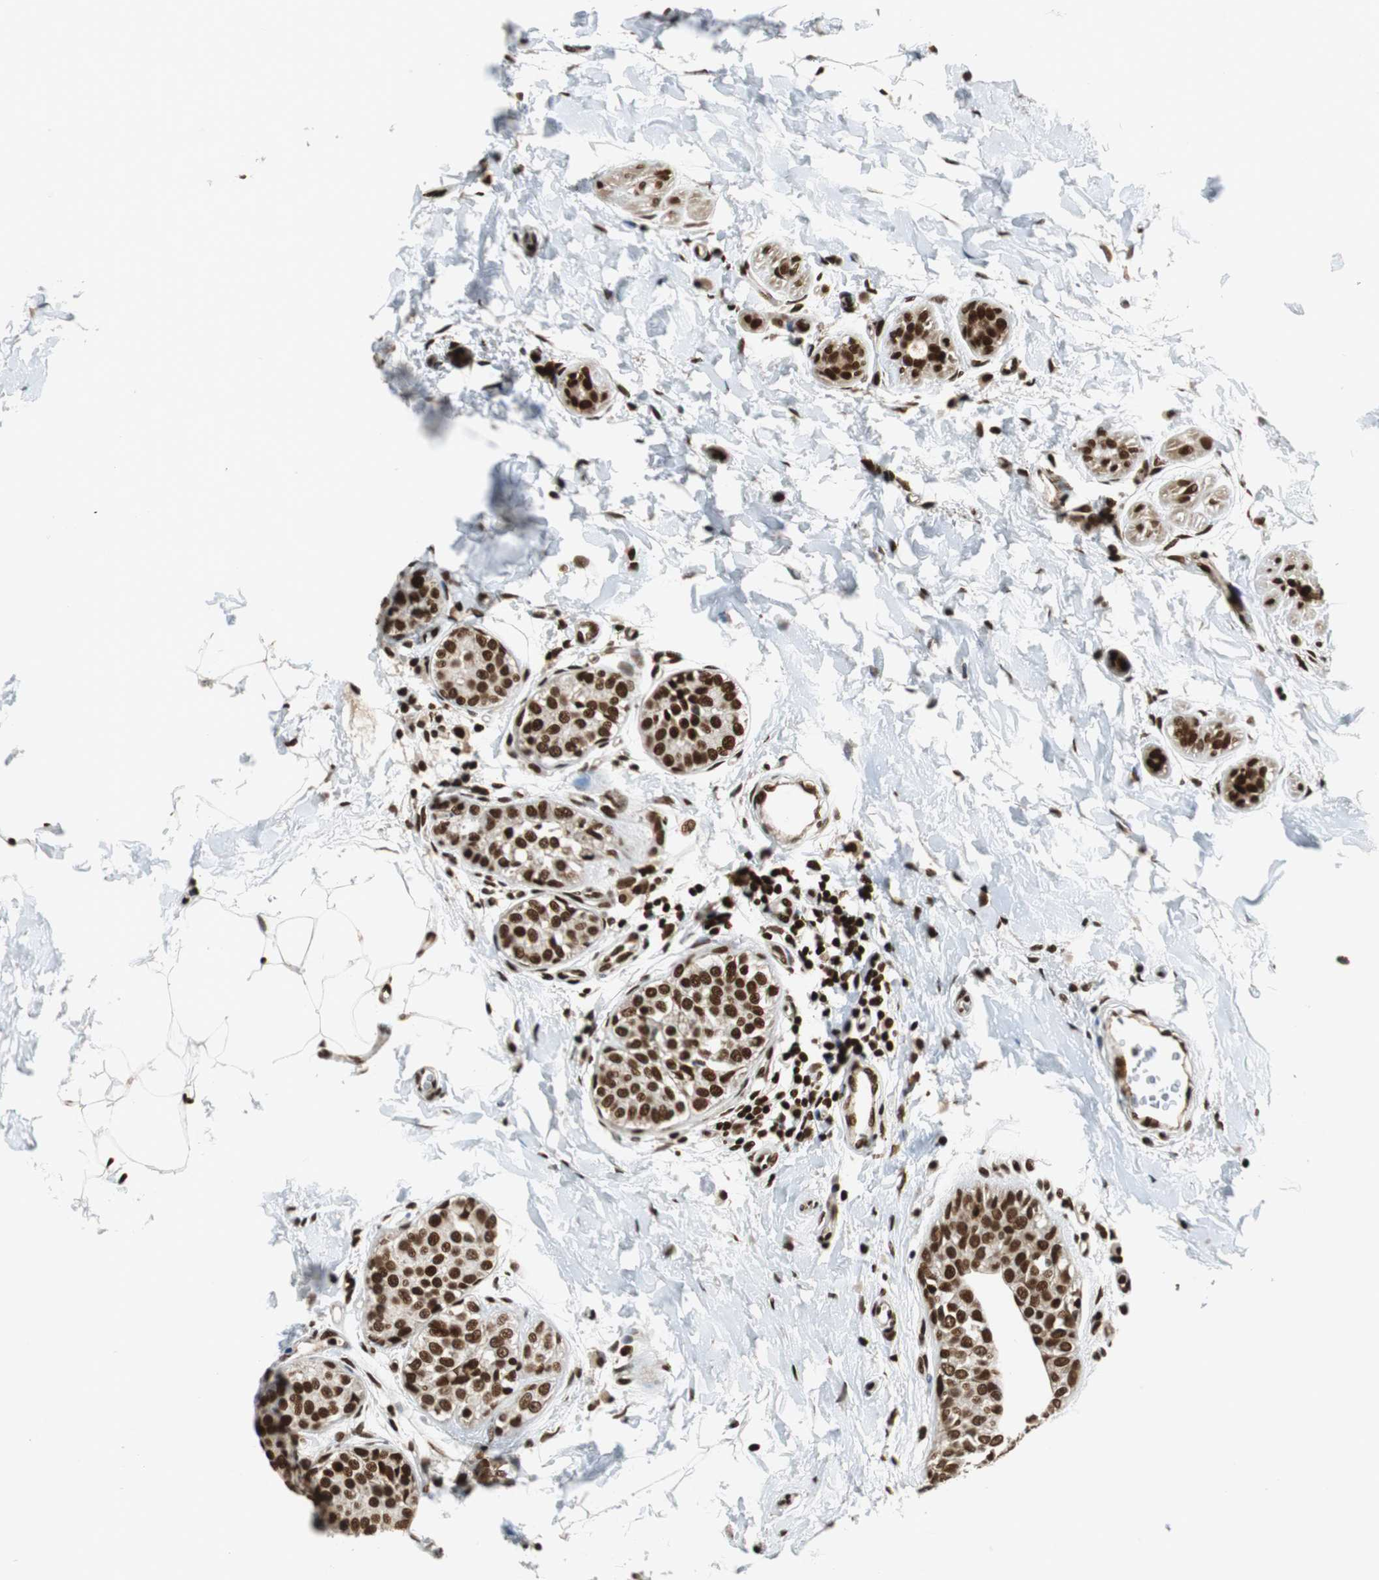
{"staining": {"intensity": "strong", "quantity": ">75%", "location": "nuclear"}, "tissue": "breast cancer", "cell_type": "Tumor cells", "image_type": "cancer", "snomed": [{"axis": "morphology", "description": "Lobular carcinoma, in situ"}, {"axis": "morphology", "description": "Lobular carcinoma"}, {"axis": "topography", "description": "Breast"}], "caption": "Strong nuclear protein staining is present in about >75% of tumor cells in breast cancer.", "gene": "HDAC1", "patient": {"sex": "female", "age": 41}}